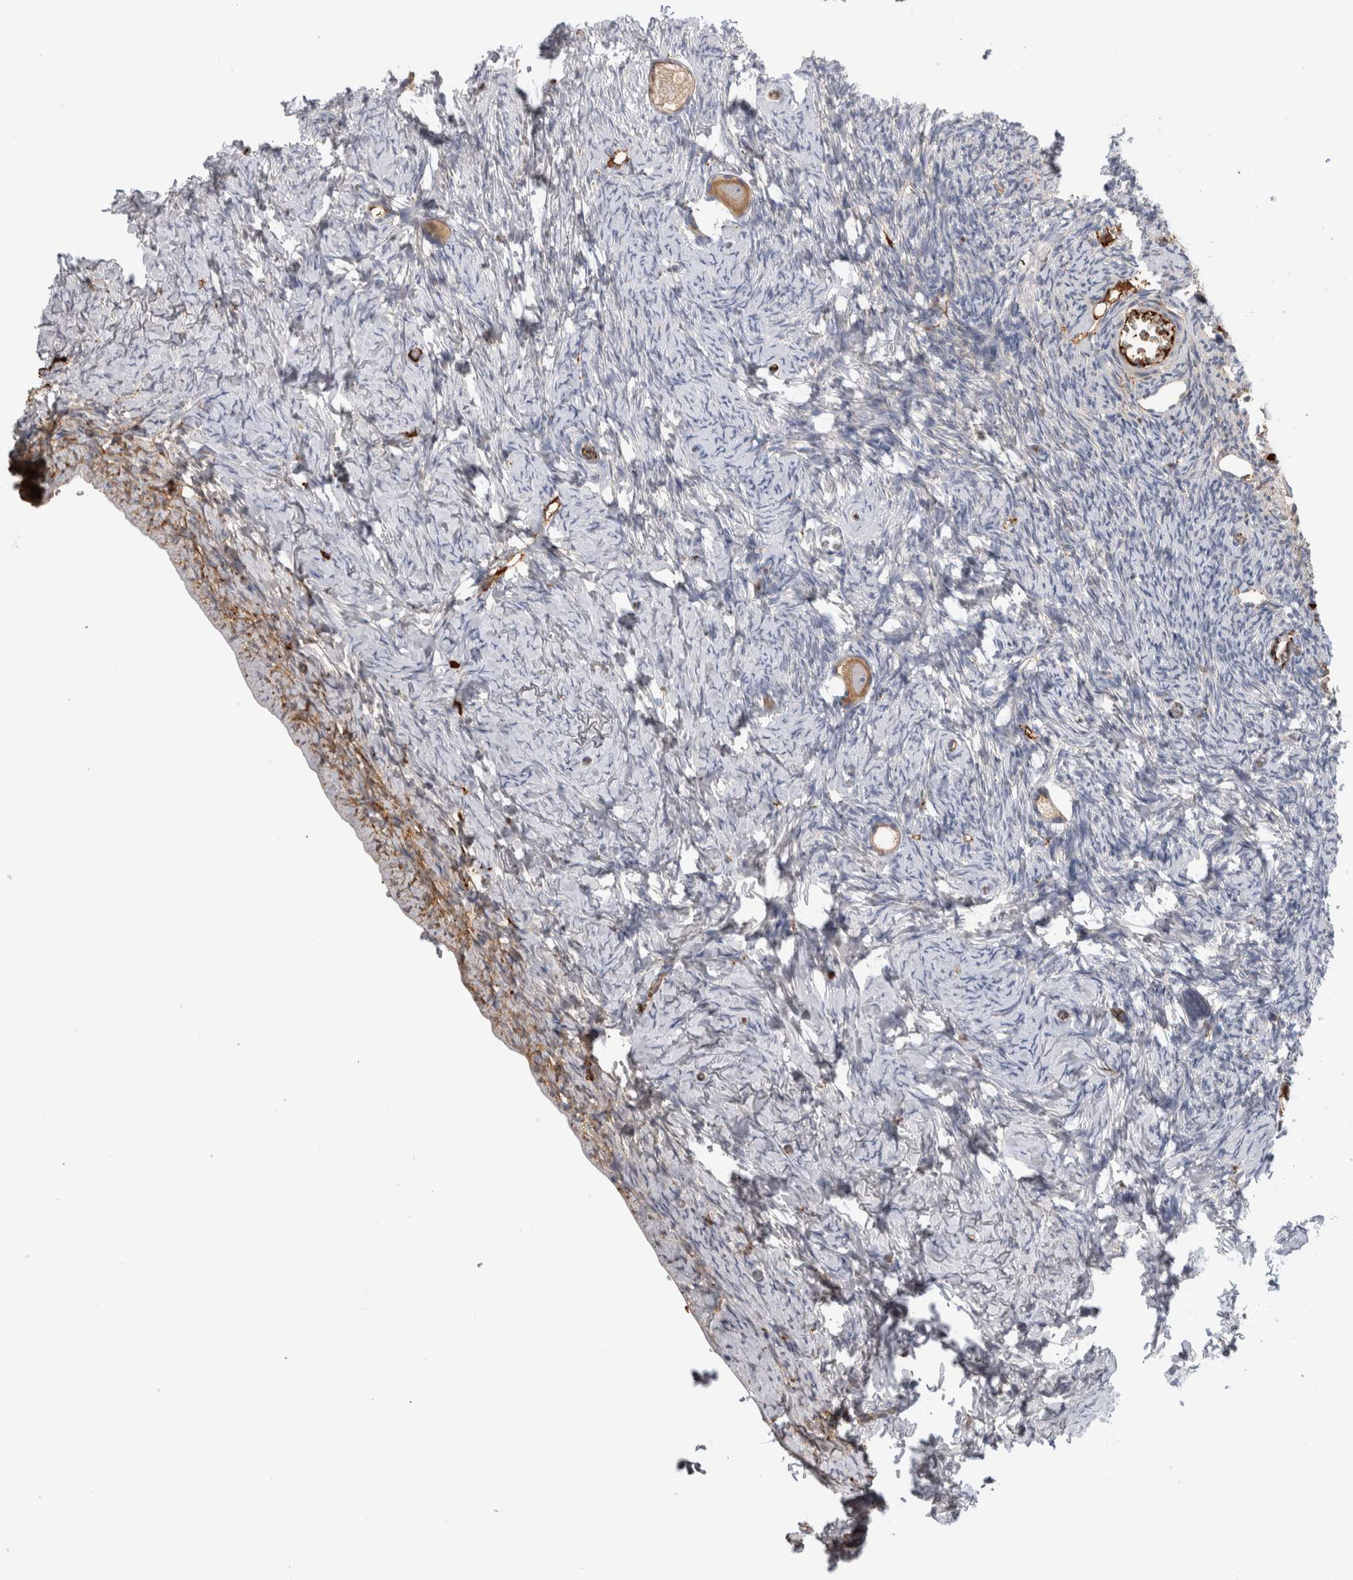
{"staining": {"intensity": "moderate", "quantity": ">75%", "location": "cytoplasmic/membranous"}, "tissue": "ovary", "cell_type": "Follicle cells", "image_type": "normal", "snomed": [{"axis": "morphology", "description": "Normal tissue, NOS"}, {"axis": "topography", "description": "Ovary"}], "caption": "Brown immunohistochemical staining in normal ovary shows moderate cytoplasmic/membranous positivity in approximately >75% of follicle cells.", "gene": "TBCE", "patient": {"sex": "female", "age": 27}}